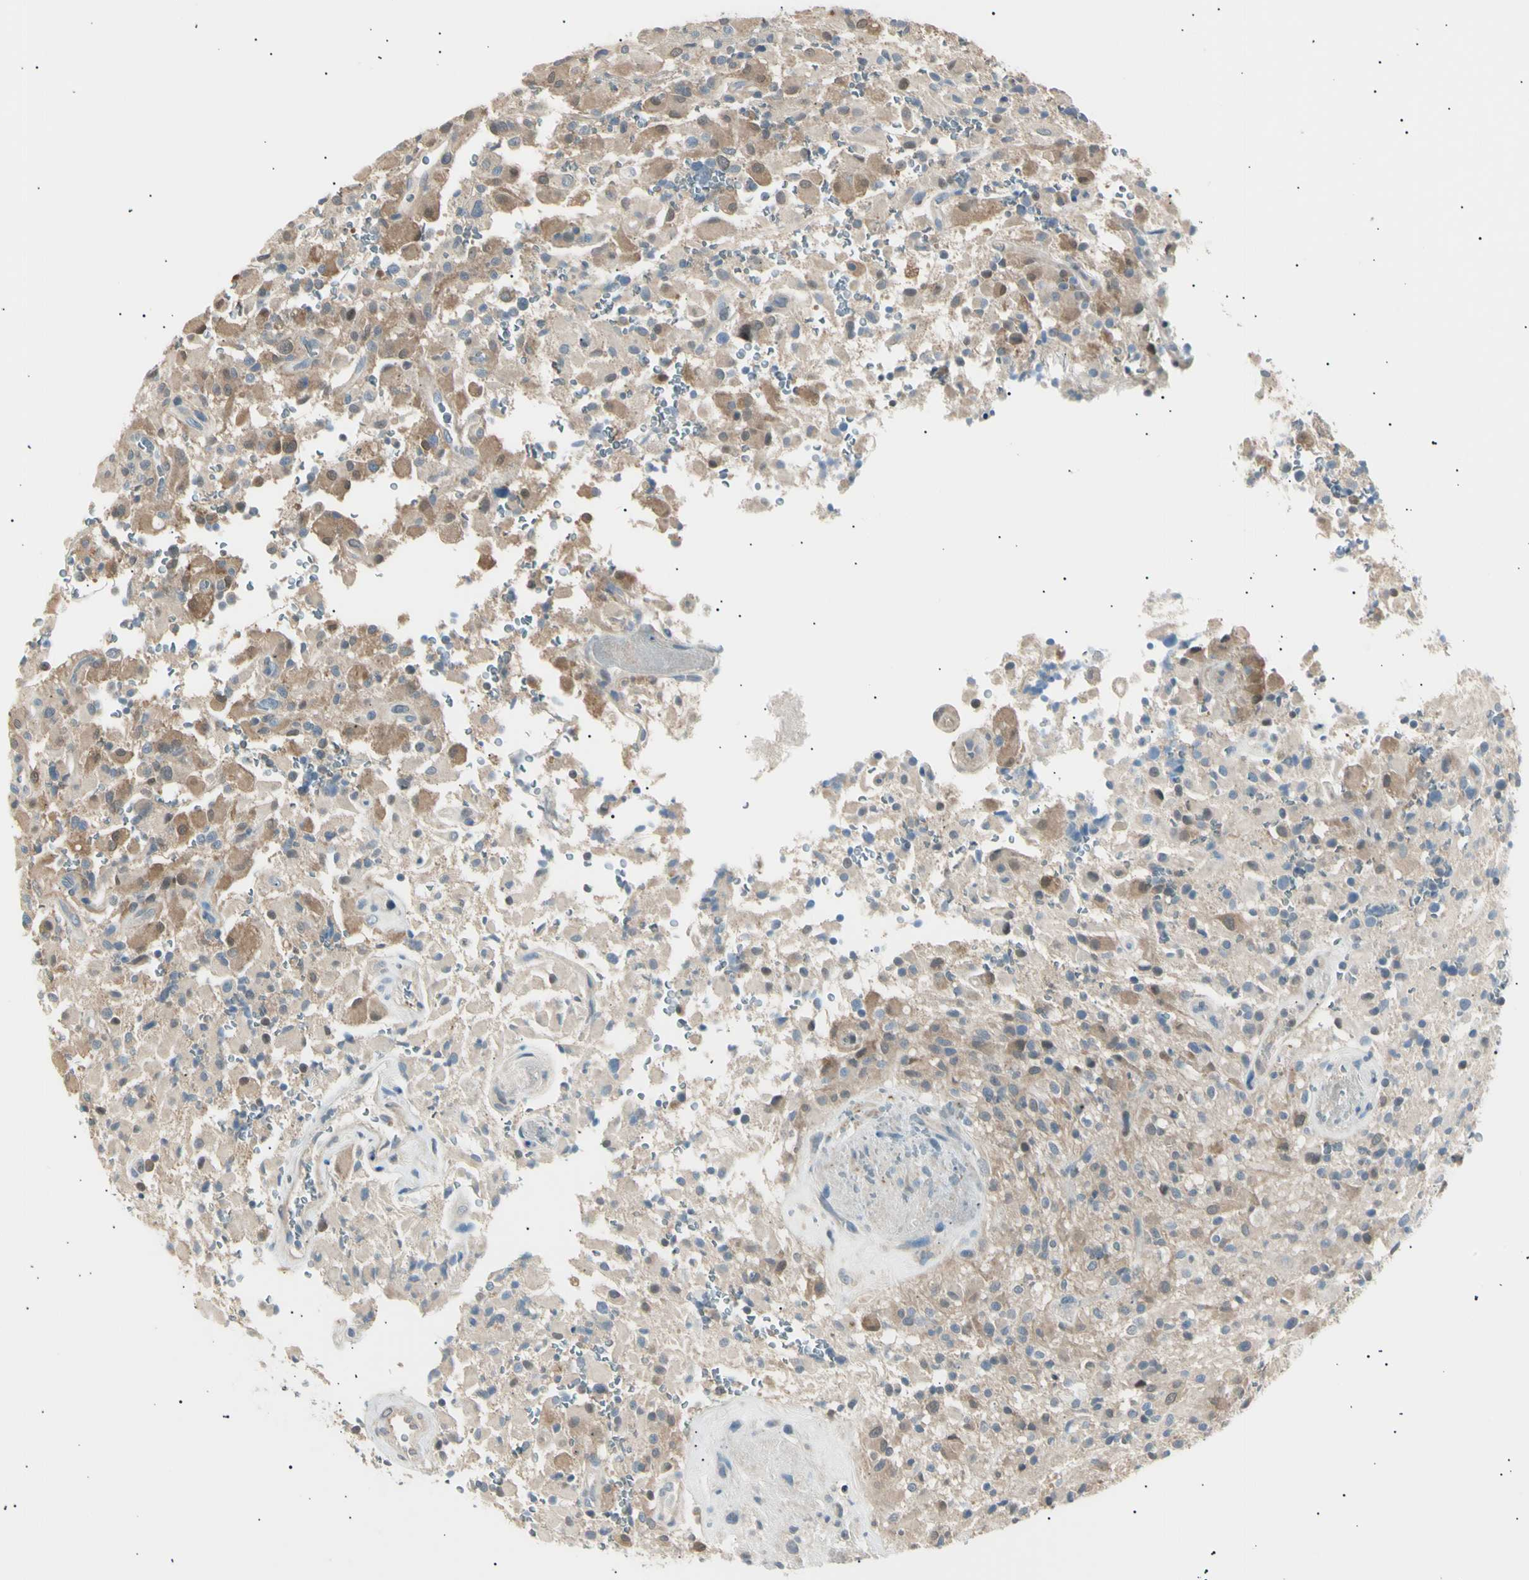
{"staining": {"intensity": "moderate", "quantity": ">75%", "location": "cytoplasmic/membranous"}, "tissue": "glioma", "cell_type": "Tumor cells", "image_type": "cancer", "snomed": [{"axis": "morphology", "description": "Glioma, malignant, High grade"}, {"axis": "topography", "description": "Brain"}], "caption": "Glioma was stained to show a protein in brown. There is medium levels of moderate cytoplasmic/membranous expression in approximately >75% of tumor cells. (DAB IHC with brightfield microscopy, high magnification).", "gene": "LHPP", "patient": {"sex": "male", "age": 71}}